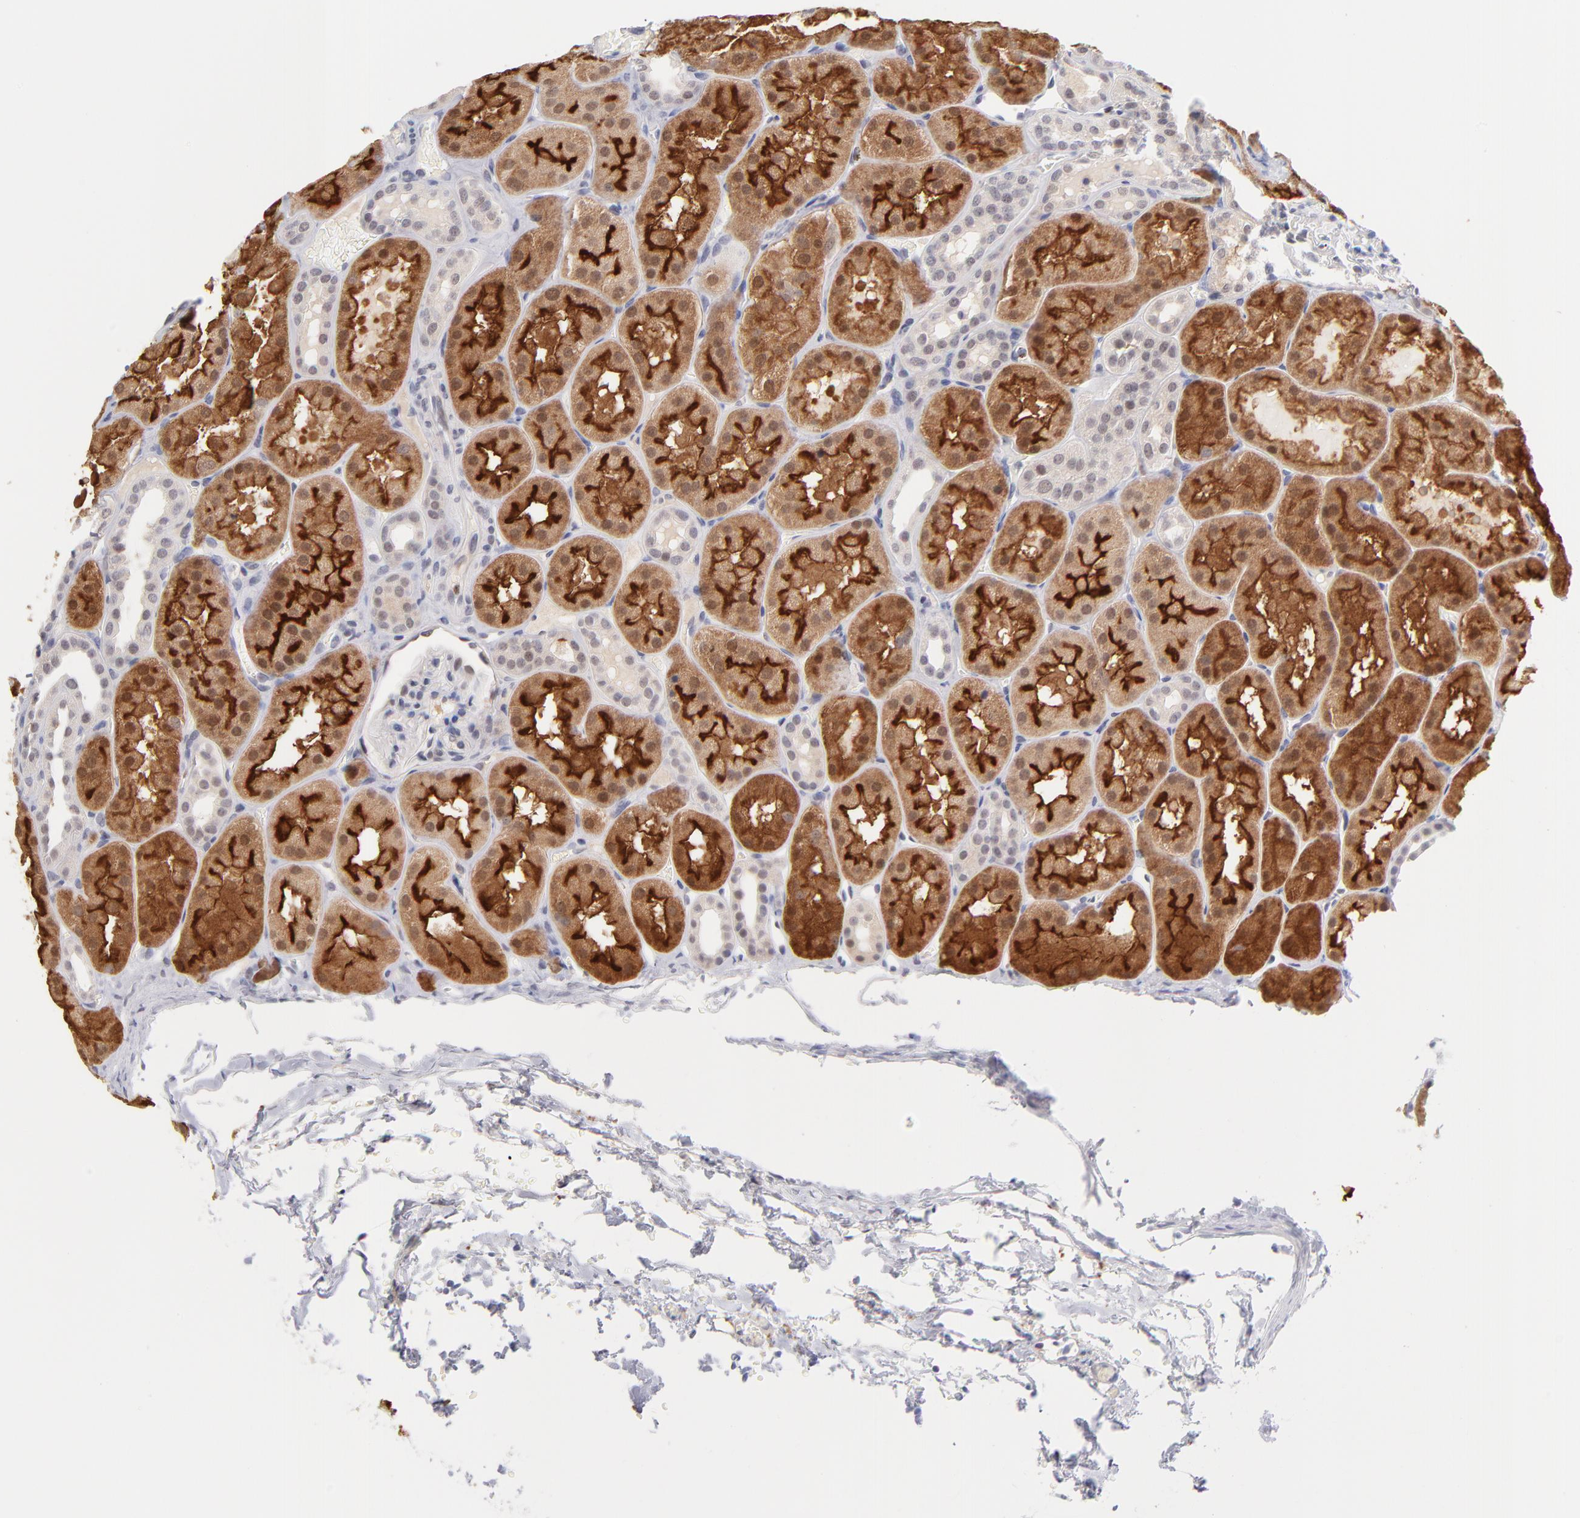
{"staining": {"intensity": "negative", "quantity": "none", "location": "none"}, "tissue": "kidney", "cell_type": "Cells in glomeruli", "image_type": "normal", "snomed": [{"axis": "morphology", "description": "Normal tissue, NOS"}, {"axis": "topography", "description": "Kidney"}], "caption": "Kidney was stained to show a protein in brown. There is no significant positivity in cells in glomeruli. (DAB (3,3'-diaminobenzidine) immunohistochemistry (IHC) visualized using brightfield microscopy, high magnification).", "gene": "WSB1", "patient": {"sex": "male", "age": 28}}